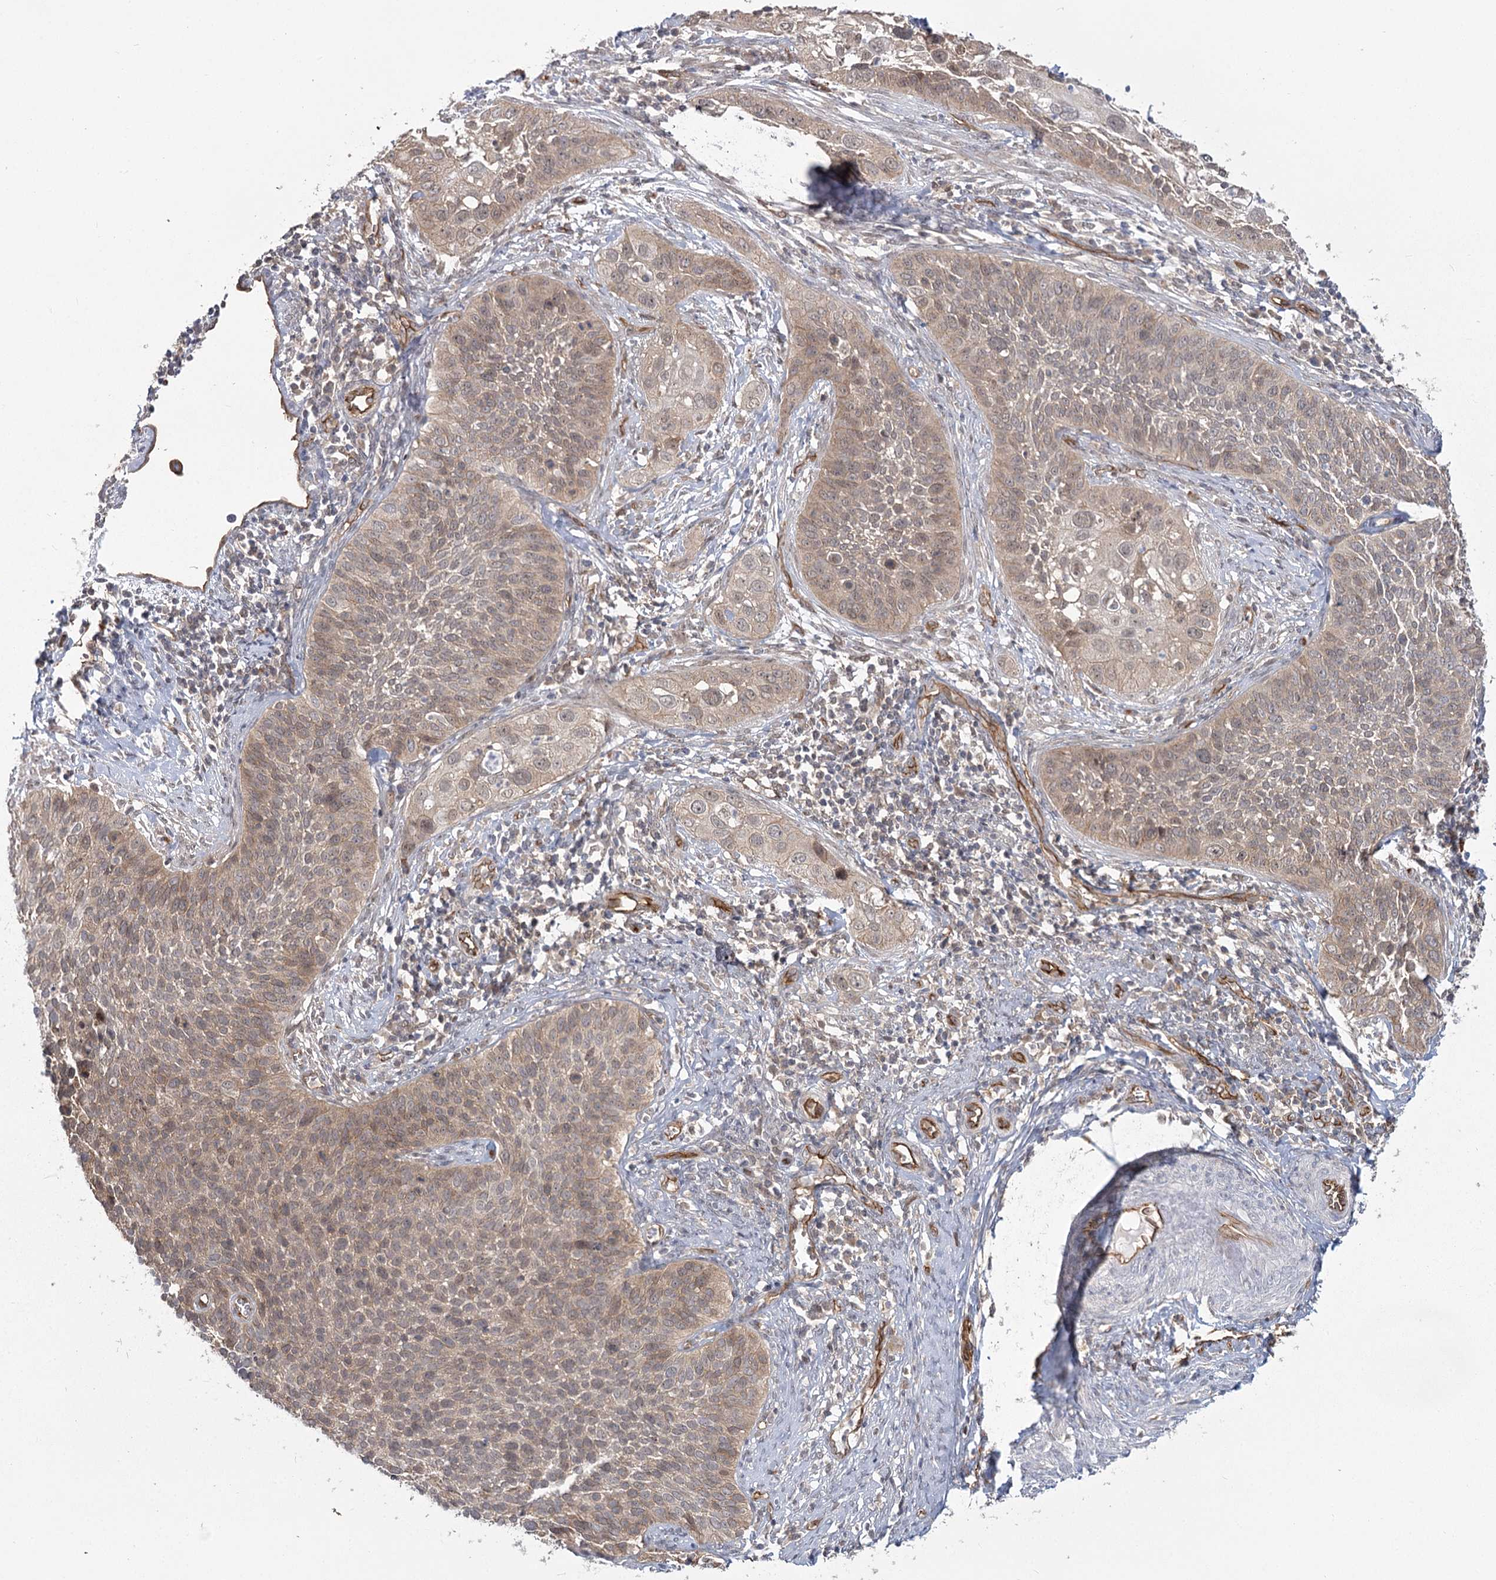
{"staining": {"intensity": "weak", "quantity": ">75%", "location": "cytoplasmic/membranous"}, "tissue": "cervical cancer", "cell_type": "Tumor cells", "image_type": "cancer", "snomed": [{"axis": "morphology", "description": "Squamous cell carcinoma, NOS"}, {"axis": "topography", "description": "Cervix"}], "caption": "DAB immunohistochemical staining of cervical cancer reveals weak cytoplasmic/membranous protein expression in about >75% of tumor cells.", "gene": "RPP14", "patient": {"sex": "female", "age": 34}}